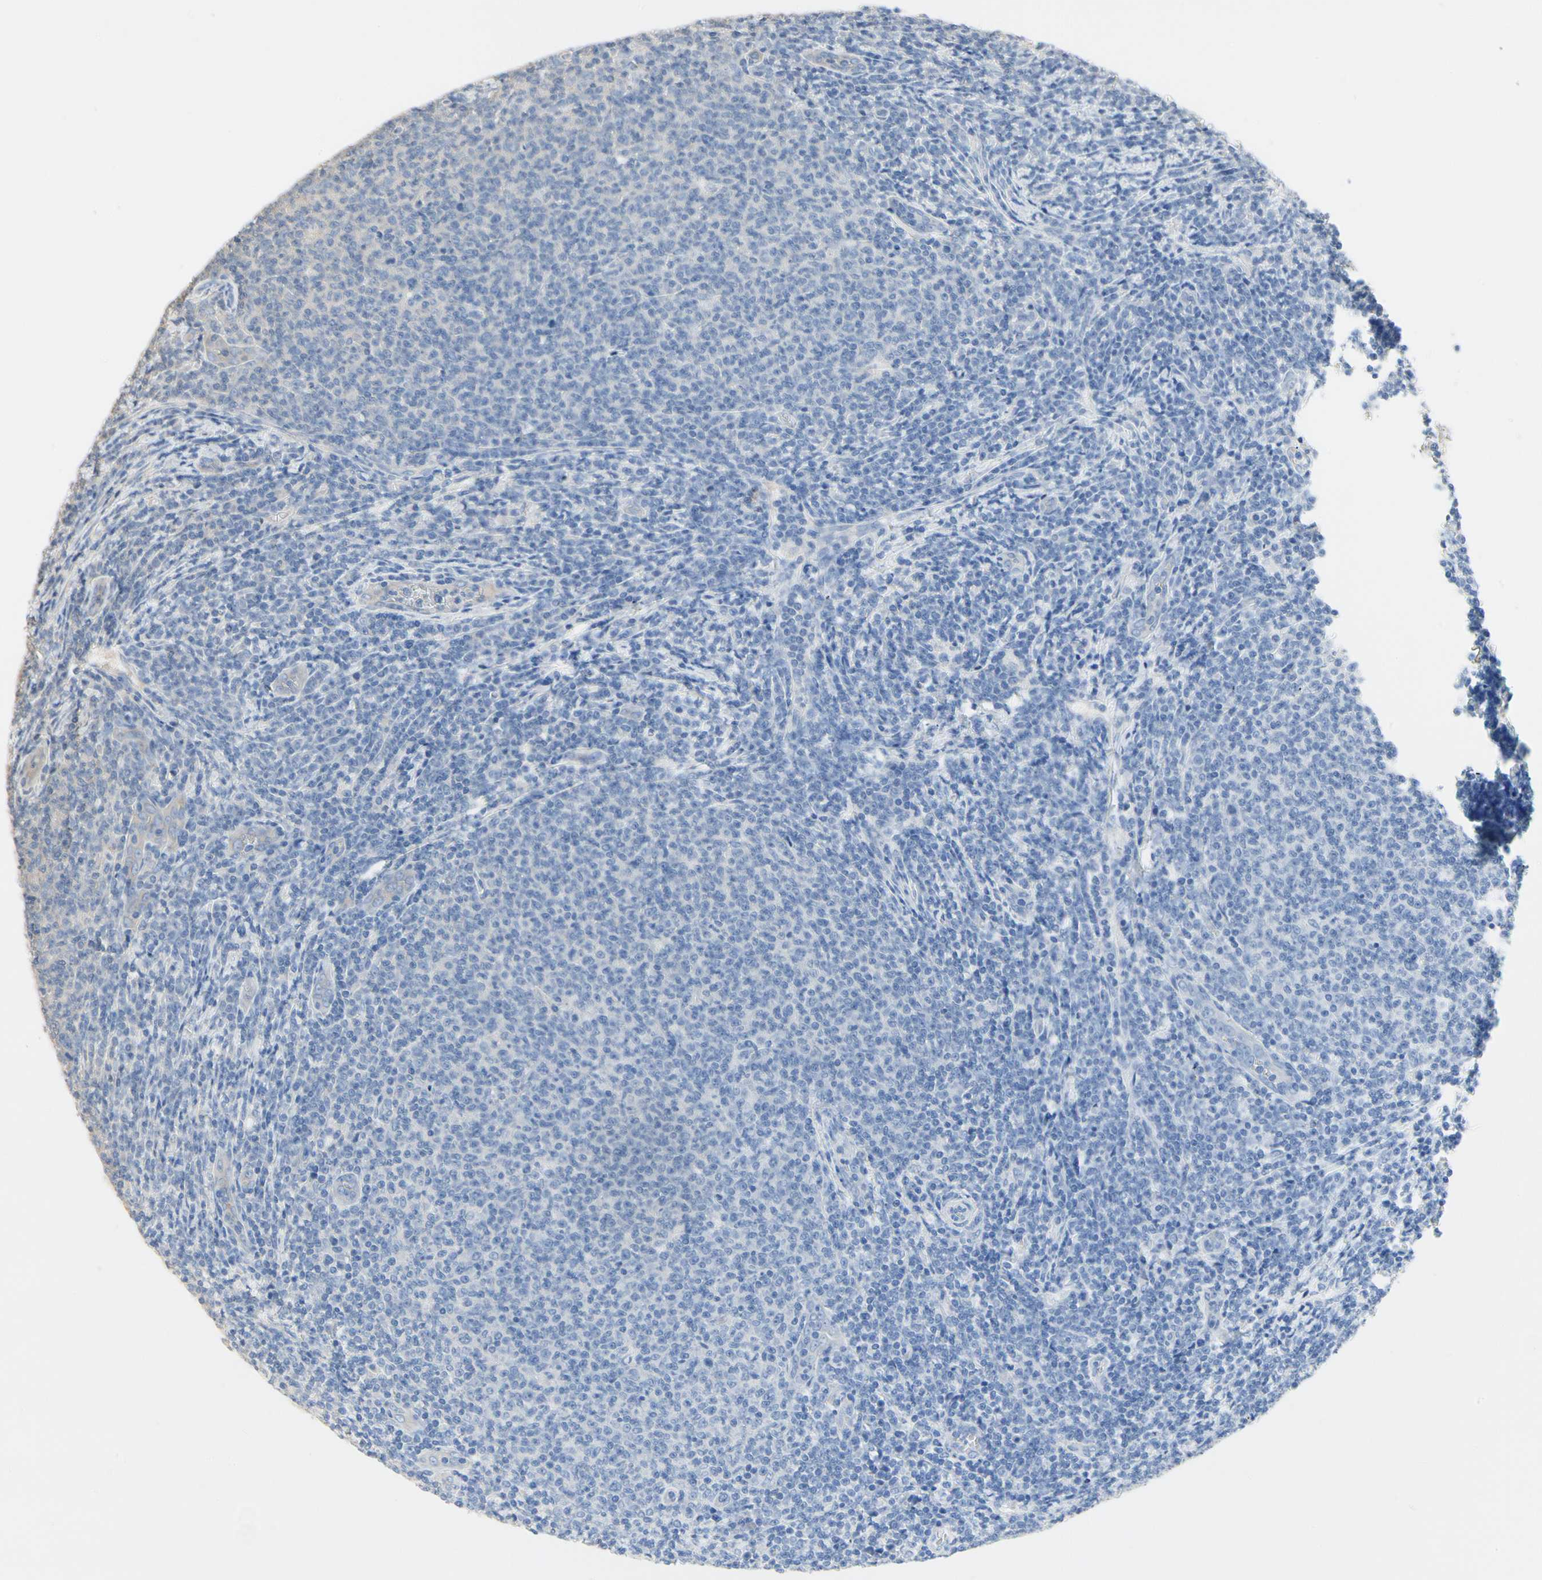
{"staining": {"intensity": "negative", "quantity": "none", "location": "none"}, "tissue": "lymphoma", "cell_type": "Tumor cells", "image_type": "cancer", "snomed": [{"axis": "morphology", "description": "Malignant lymphoma, non-Hodgkin's type, Low grade"}, {"axis": "topography", "description": "Lymph node"}], "caption": "Immunohistochemistry (IHC) photomicrograph of neoplastic tissue: malignant lymphoma, non-Hodgkin's type (low-grade) stained with DAB (3,3'-diaminobenzidine) demonstrates no significant protein expression in tumor cells.", "gene": "PDZK1", "patient": {"sex": "male", "age": 66}}